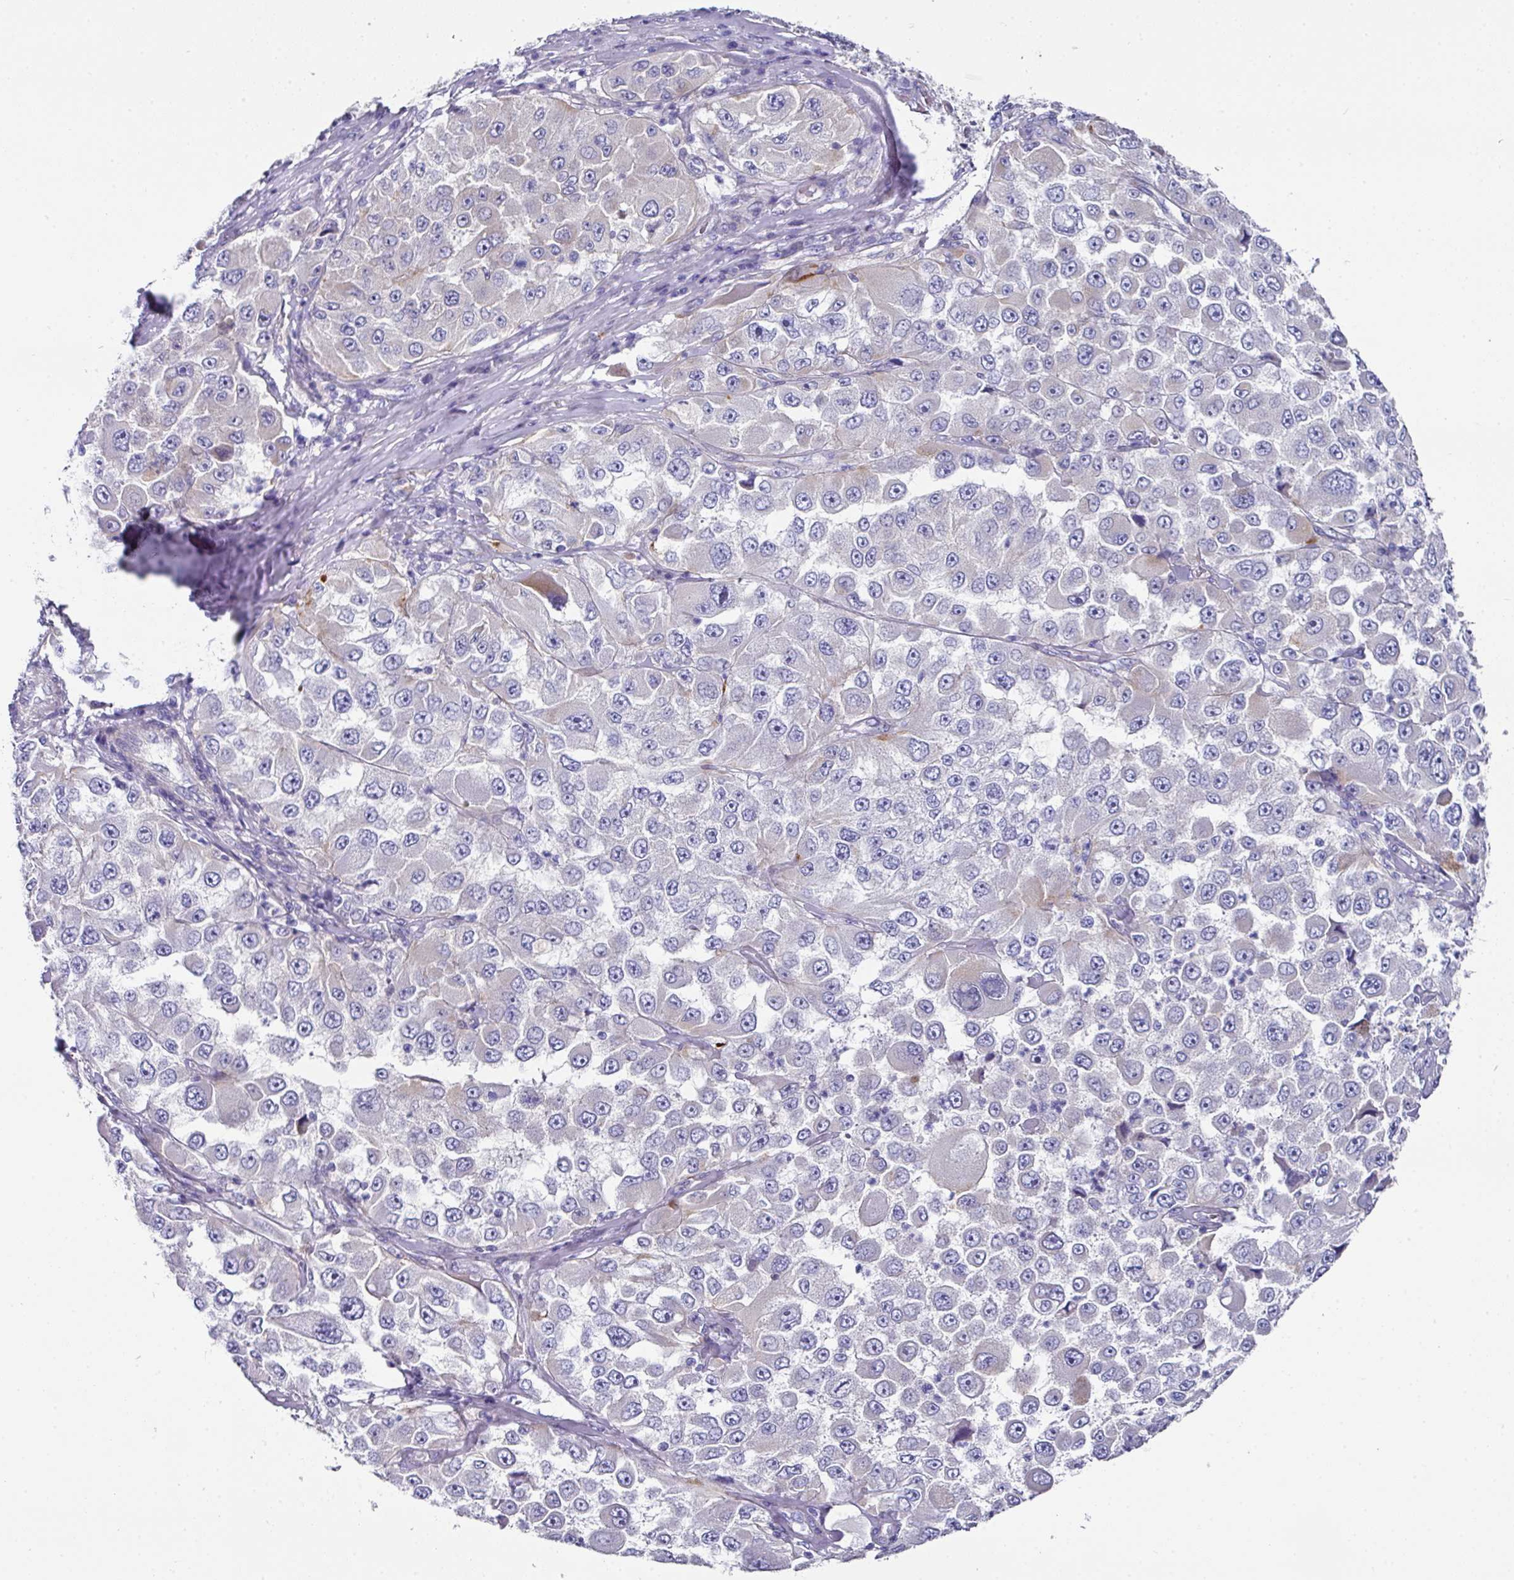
{"staining": {"intensity": "weak", "quantity": "<25%", "location": "cytoplasmic/membranous"}, "tissue": "melanoma", "cell_type": "Tumor cells", "image_type": "cancer", "snomed": [{"axis": "morphology", "description": "Malignant melanoma, Metastatic site"}, {"axis": "topography", "description": "Lymph node"}], "caption": "This is an IHC micrograph of melanoma. There is no staining in tumor cells.", "gene": "CLDN1", "patient": {"sex": "male", "age": 62}}